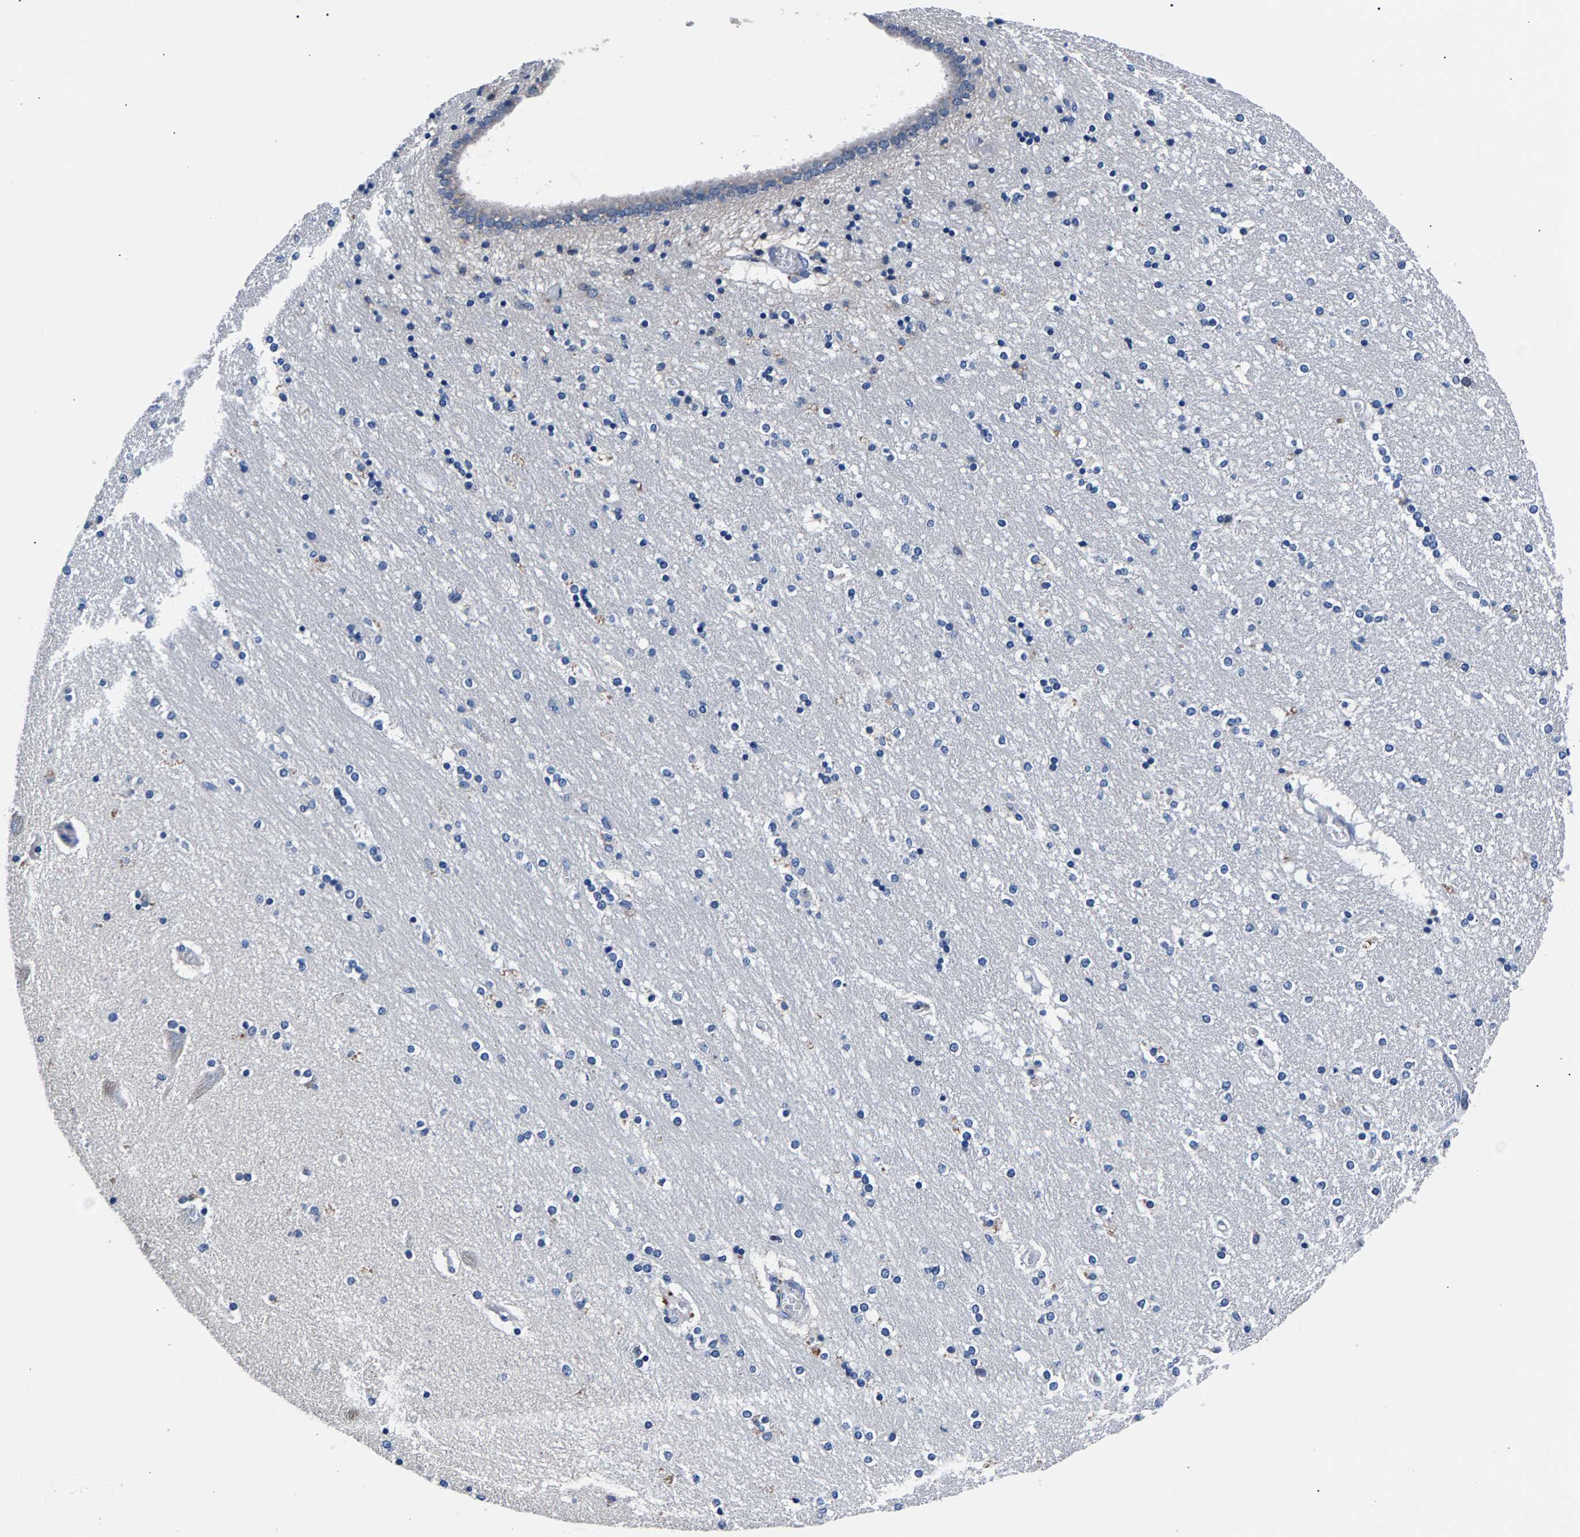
{"staining": {"intensity": "negative", "quantity": "none", "location": "none"}, "tissue": "hippocampus", "cell_type": "Glial cells", "image_type": "normal", "snomed": [{"axis": "morphology", "description": "Normal tissue, NOS"}, {"axis": "topography", "description": "Hippocampus"}], "caption": "Hippocampus was stained to show a protein in brown. There is no significant positivity in glial cells. (DAB (3,3'-diaminobenzidine) immunohistochemistry visualized using brightfield microscopy, high magnification).", "gene": "PHF24", "patient": {"sex": "female", "age": 54}}